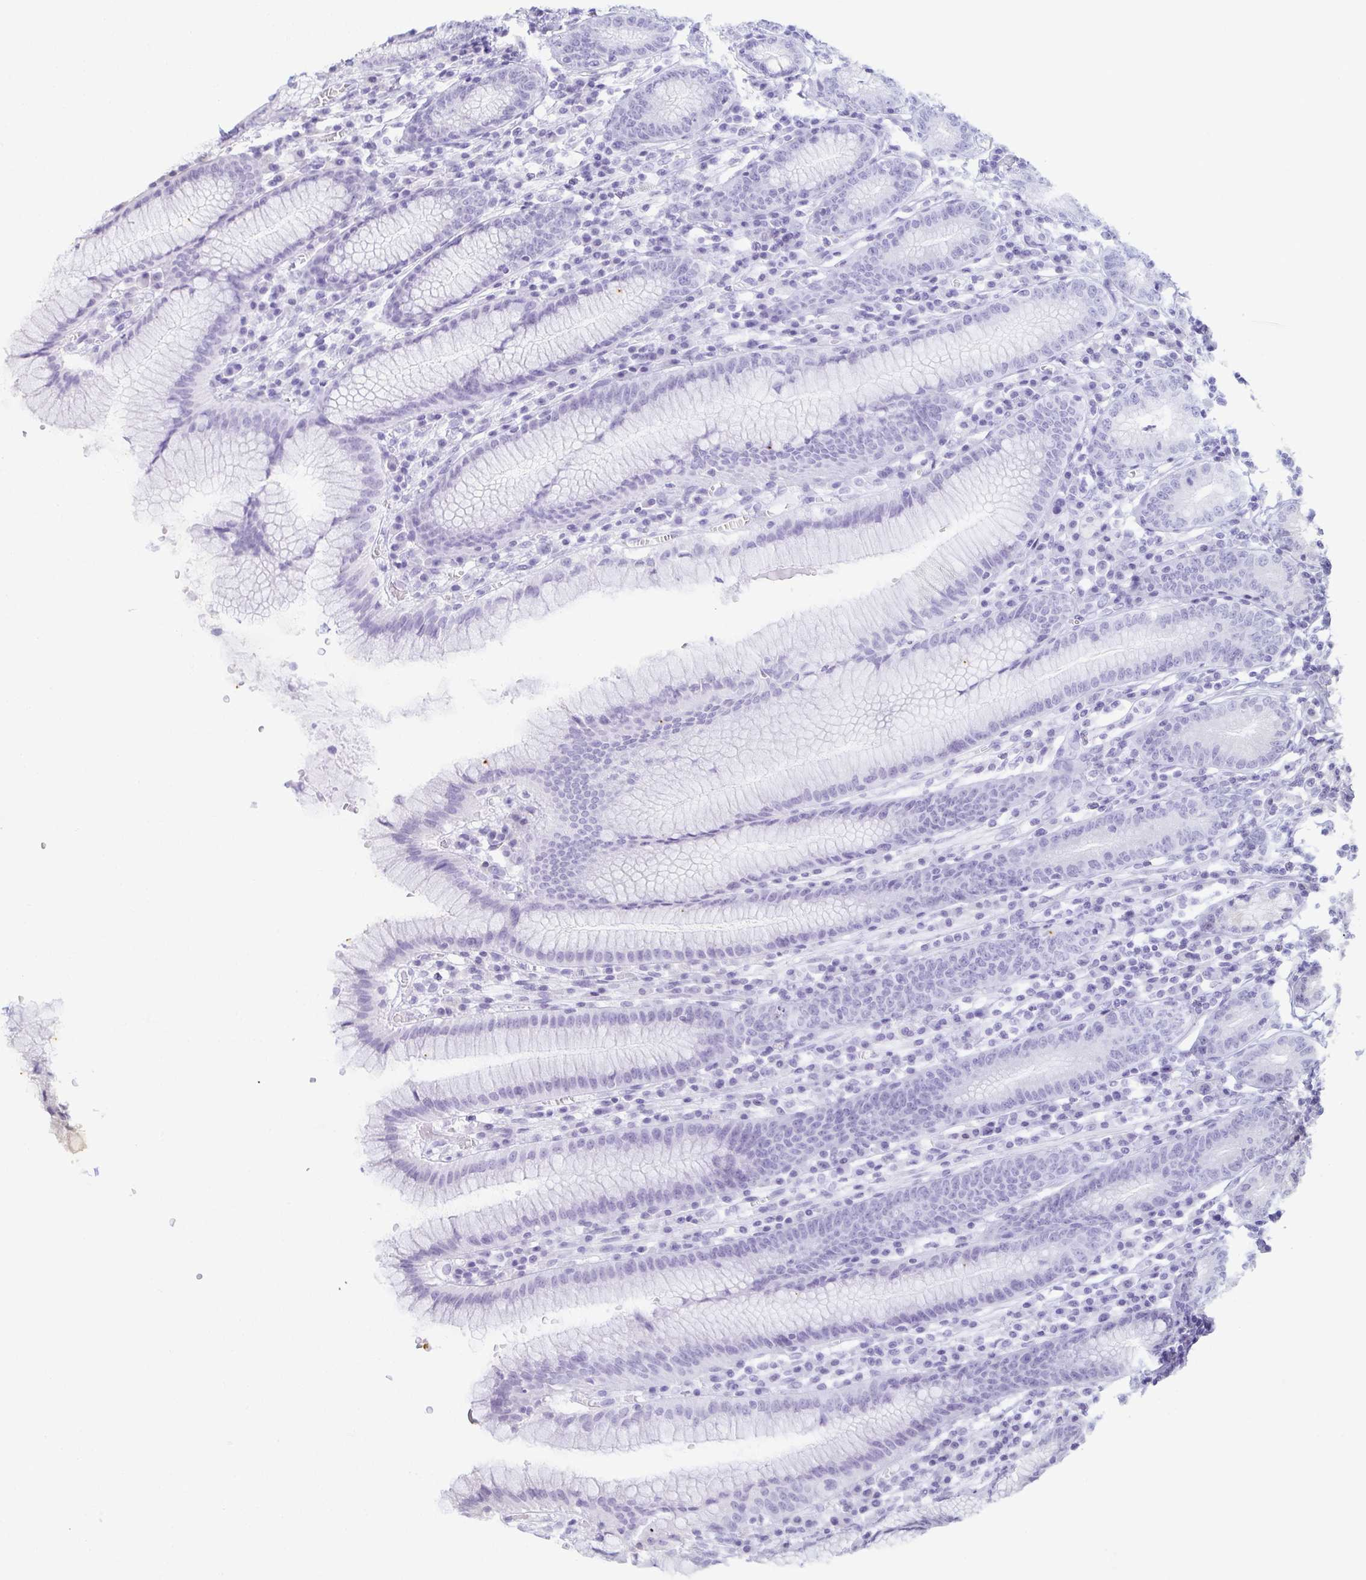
{"staining": {"intensity": "moderate", "quantity": "<25%", "location": "cytoplasmic/membranous"}, "tissue": "stomach", "cell_type": "Glandular cells", "image_type": "normal", "snomed": [{"axis": "morphology", "description": "Normal tissue, NOS"}, {"axis": "topography", "description": "Stomach"}], "caption": "Approximately <25% of glandular cells in benign human stomach exhibit moderate cytoplasmic/membranous protein positivity as visualized by brown immunohistochemical staining.", "gene": "SKP2", "patient": {"sex": "male", "age": 55}}